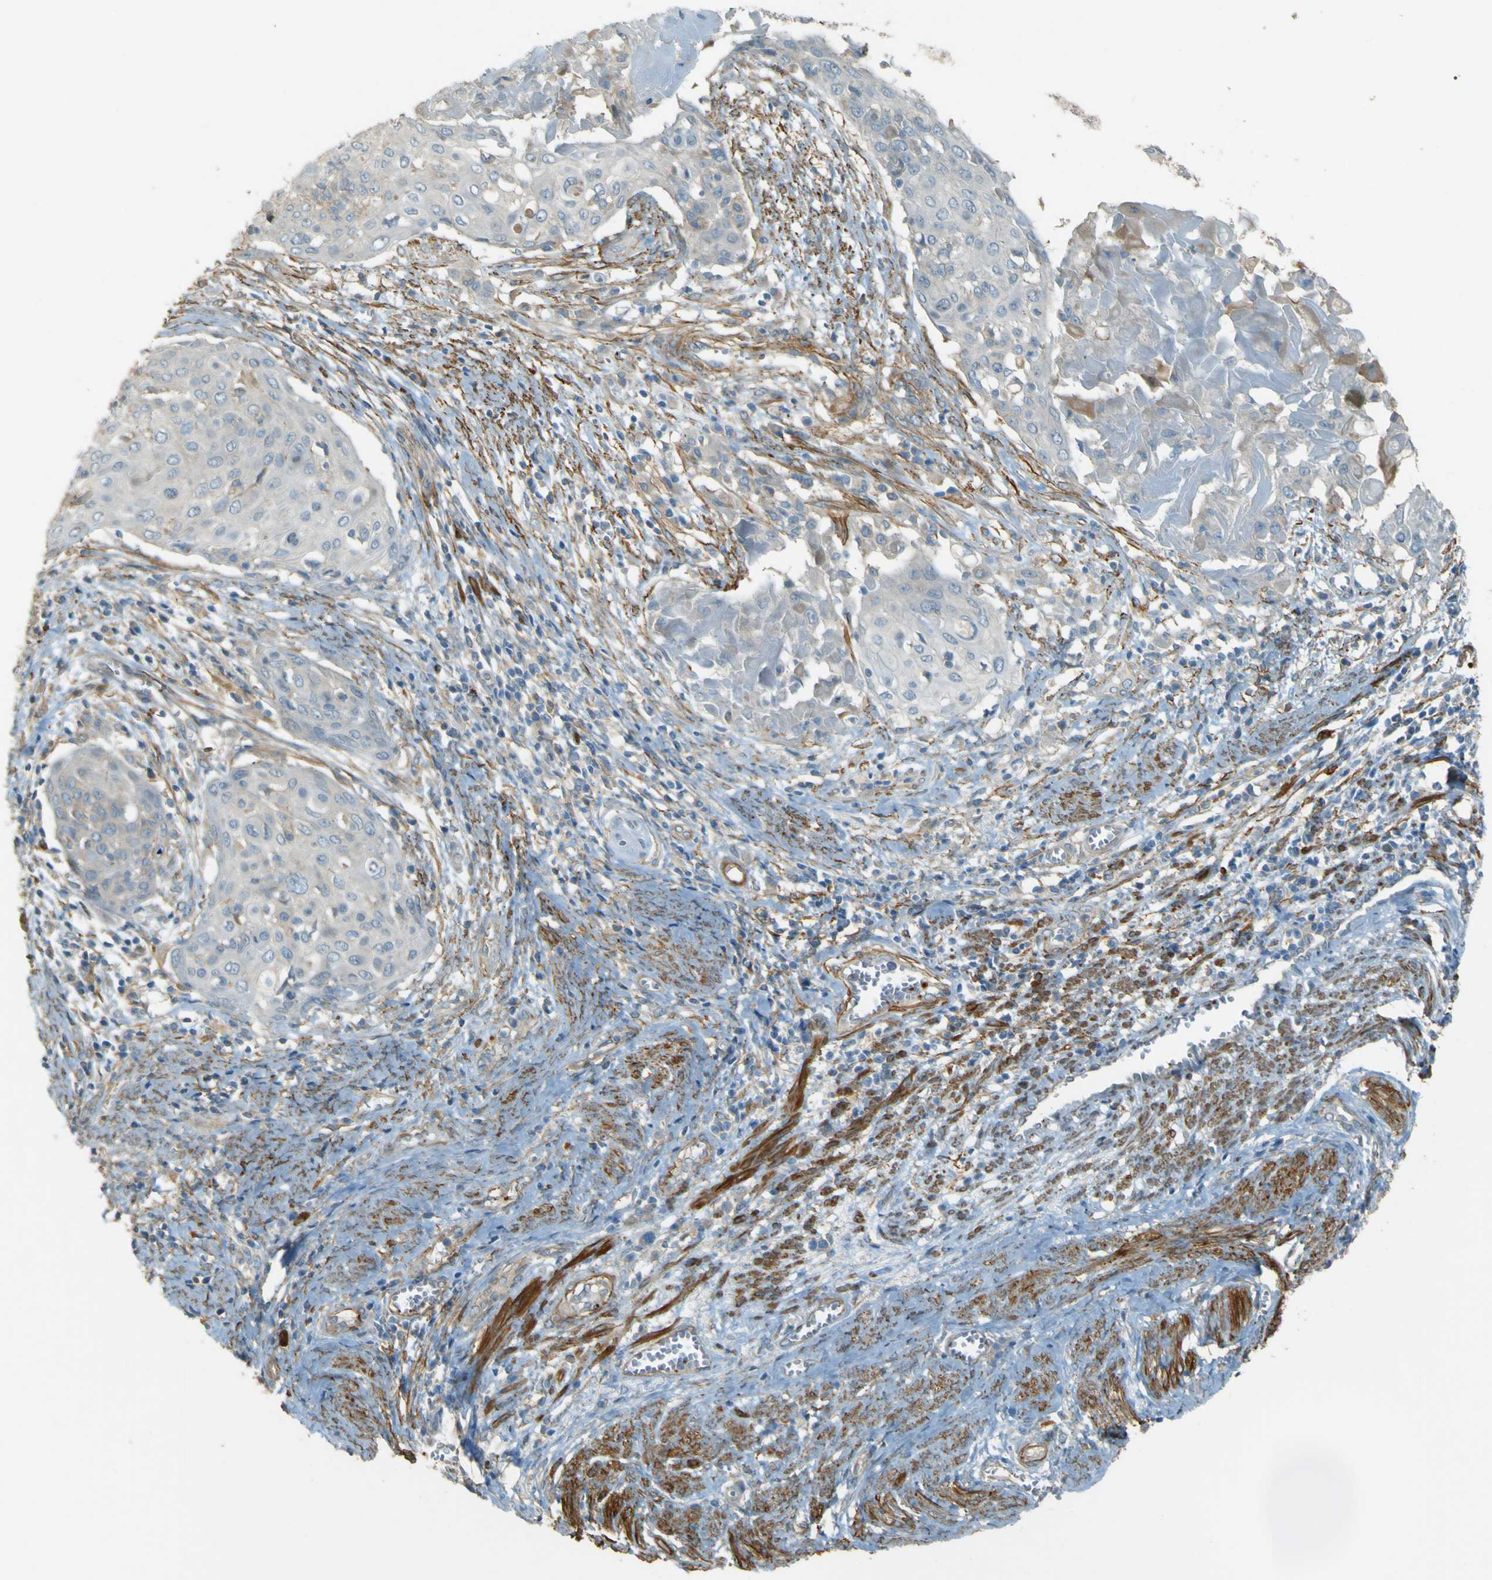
{"staining": {"intensity": "negative", "quantity": "none", "location": "none"}, "tissue": "cervical cancer", "cell_type": "Tumor cells", "image_type": "cancer", "snomed": [{"axis": "morphology", "description": "Squamous cell carcinoma, NOS"}, {"axis": "topography", "description": "Cervix"}], "caption": "High magnification brightfield microscopy of cervical cancer stained with DAB (brown) and counterstained with hematoxylin (blue): tumor cells show no significant positivity. (Immunohistochemistry (ihc), brightfield microscopy, high magnification).", "gene": "NEXN", "patient": {"sex": "female", "age": 39}}